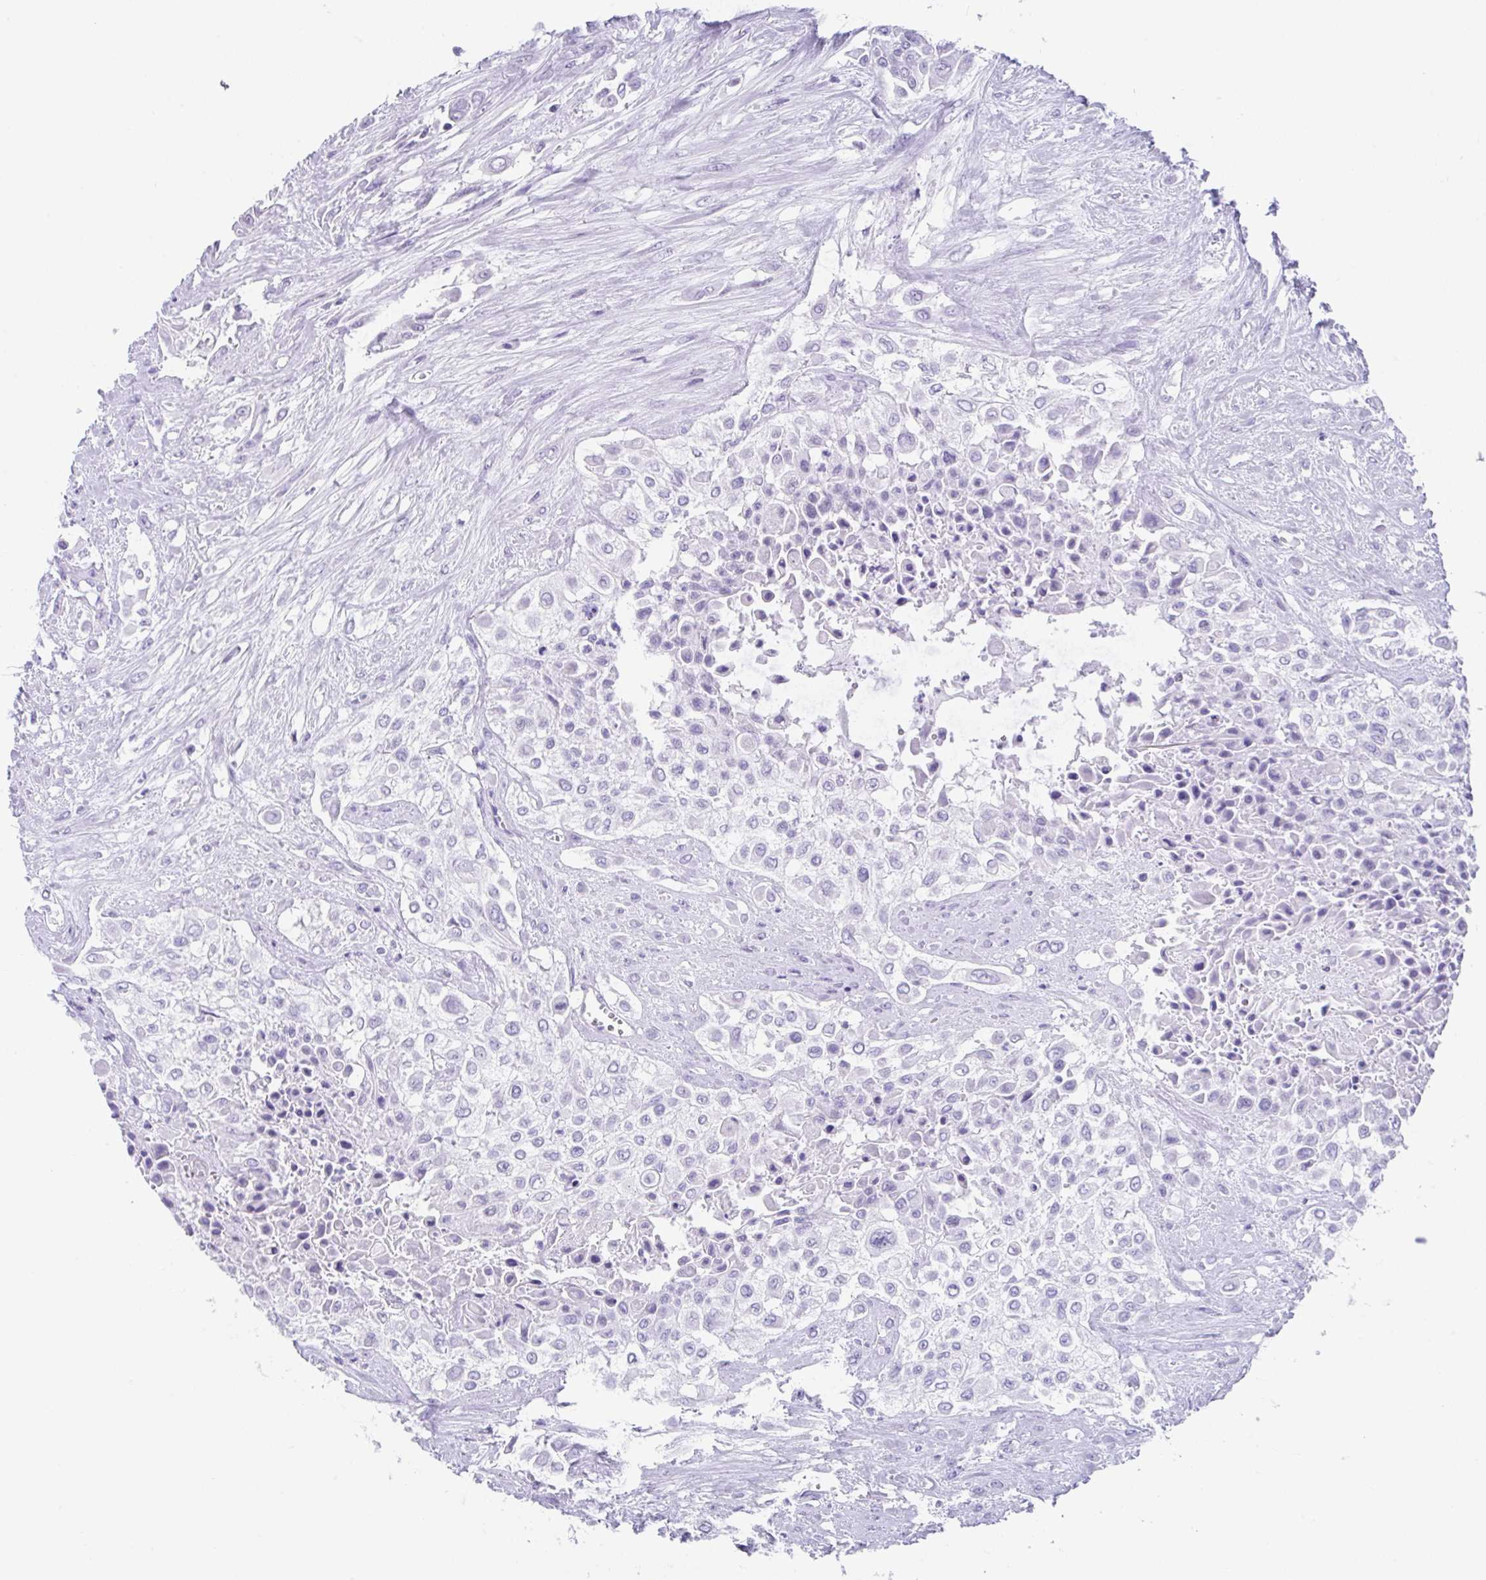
{"staining": {"intensity": "negative", "quantity": "none", "location": "none"}, "tissue": "urothelial cancer", "cell_type": "Tumor cells", "image_type": "cancer", "snomed": [{"axis": "morphology", "description": "Urothelial carcinoma, High grade"}, {"axis": "topography", "description": "Urinary bladder"}], "caption": "DAB (3,3'-diaminobenzidine) immunohistochemical staining of human urothelial cancer shows no significant expression in tumor cells.", "gene": "FAM107A", "patient": {"sex": "male", "age": 57}}